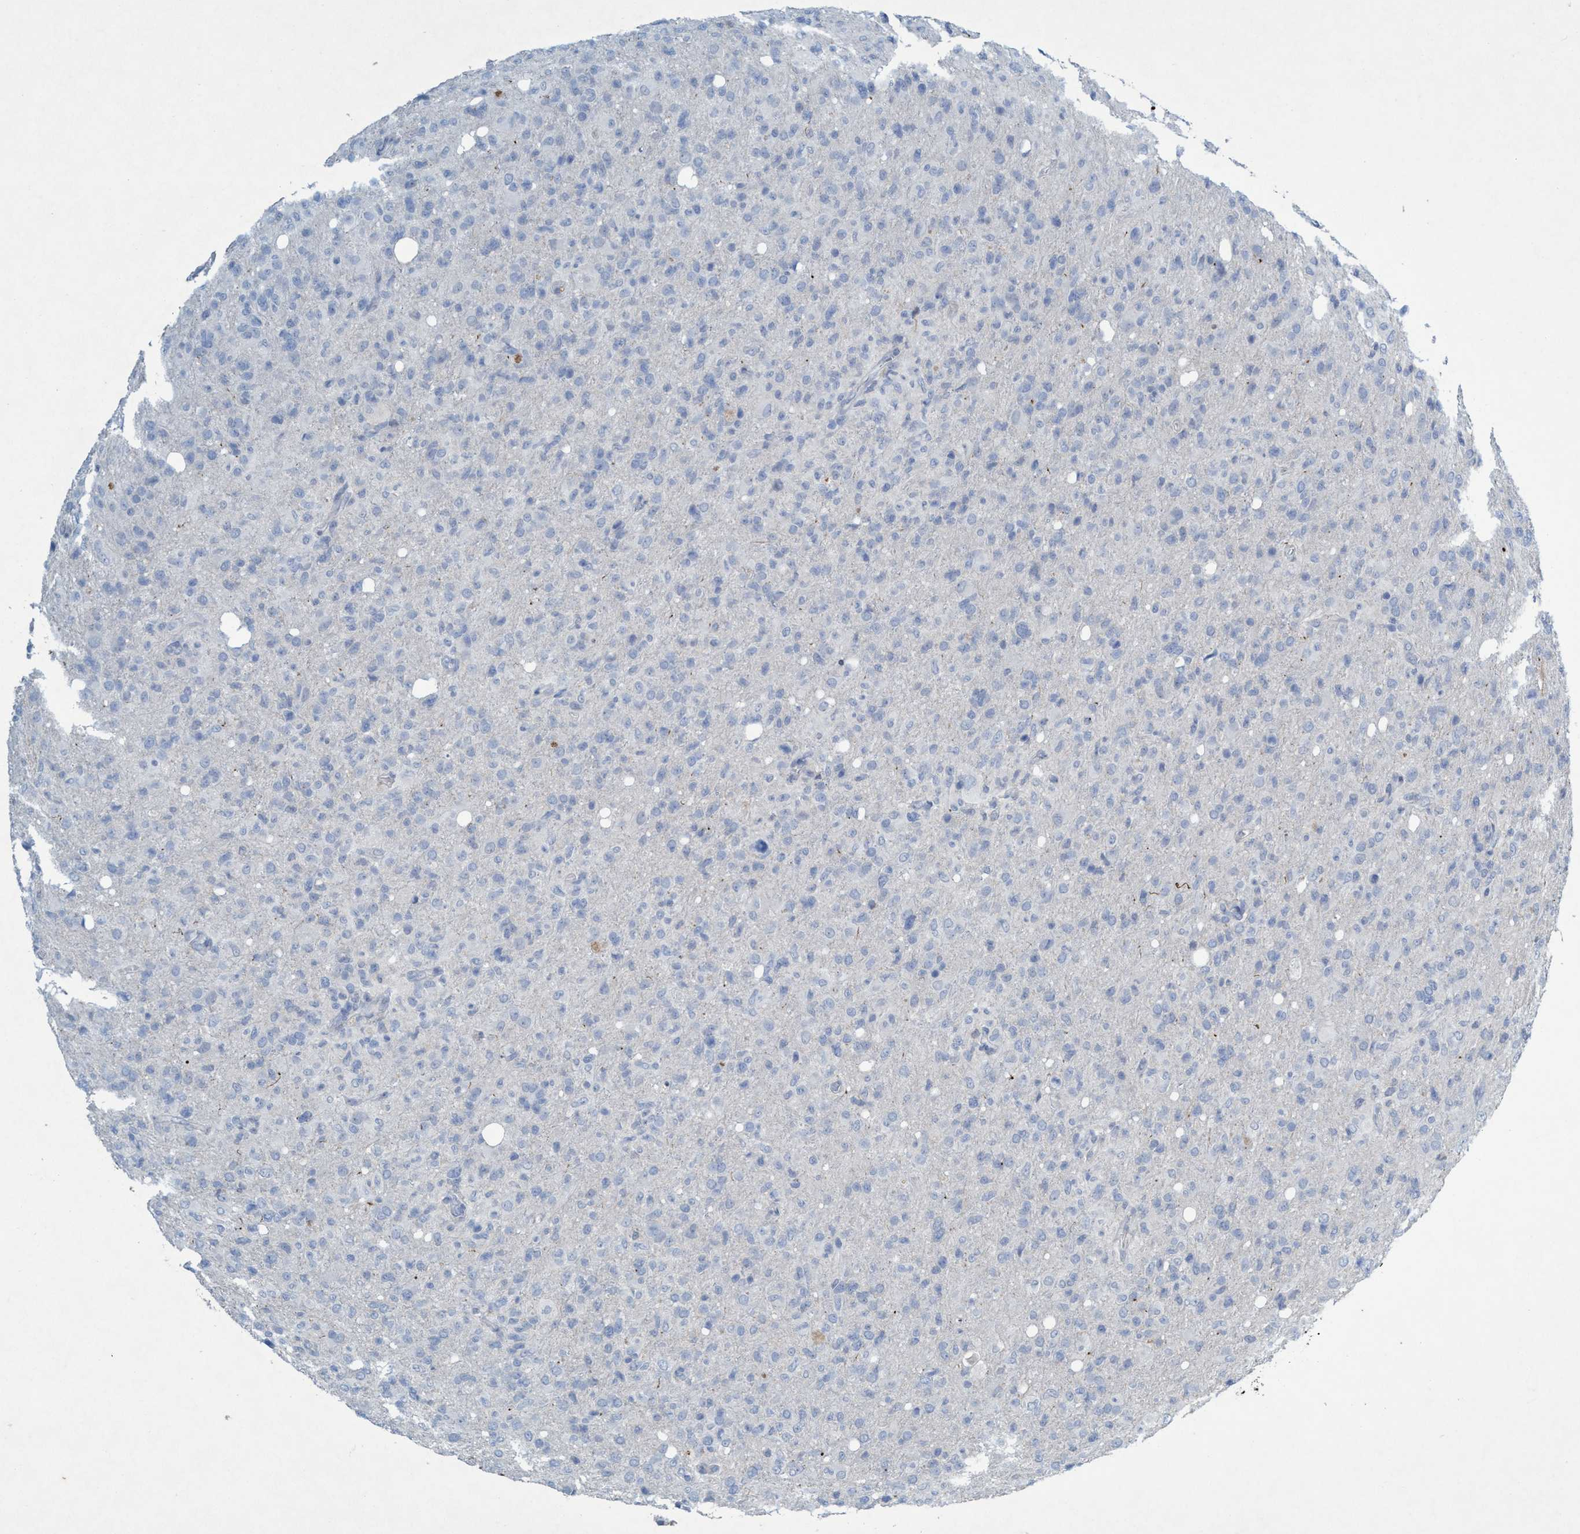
{"staining": {"intensity": "negative", "quantity": "none", "location": "none"}, "tissue": "glioma", "cell_type": "Tumor cells", "image_type": "cancer", "snomed": [{"axis": "morphology", "description": "Glioma, malignant, High grade"}, {"axis": "topography", "description": "Brain"}], "caption": "Protein analysis of glioma displays no significant positivity in tumor cells.", "gene": "RNF208", "patient": {"sex": "female", "age": 57}}